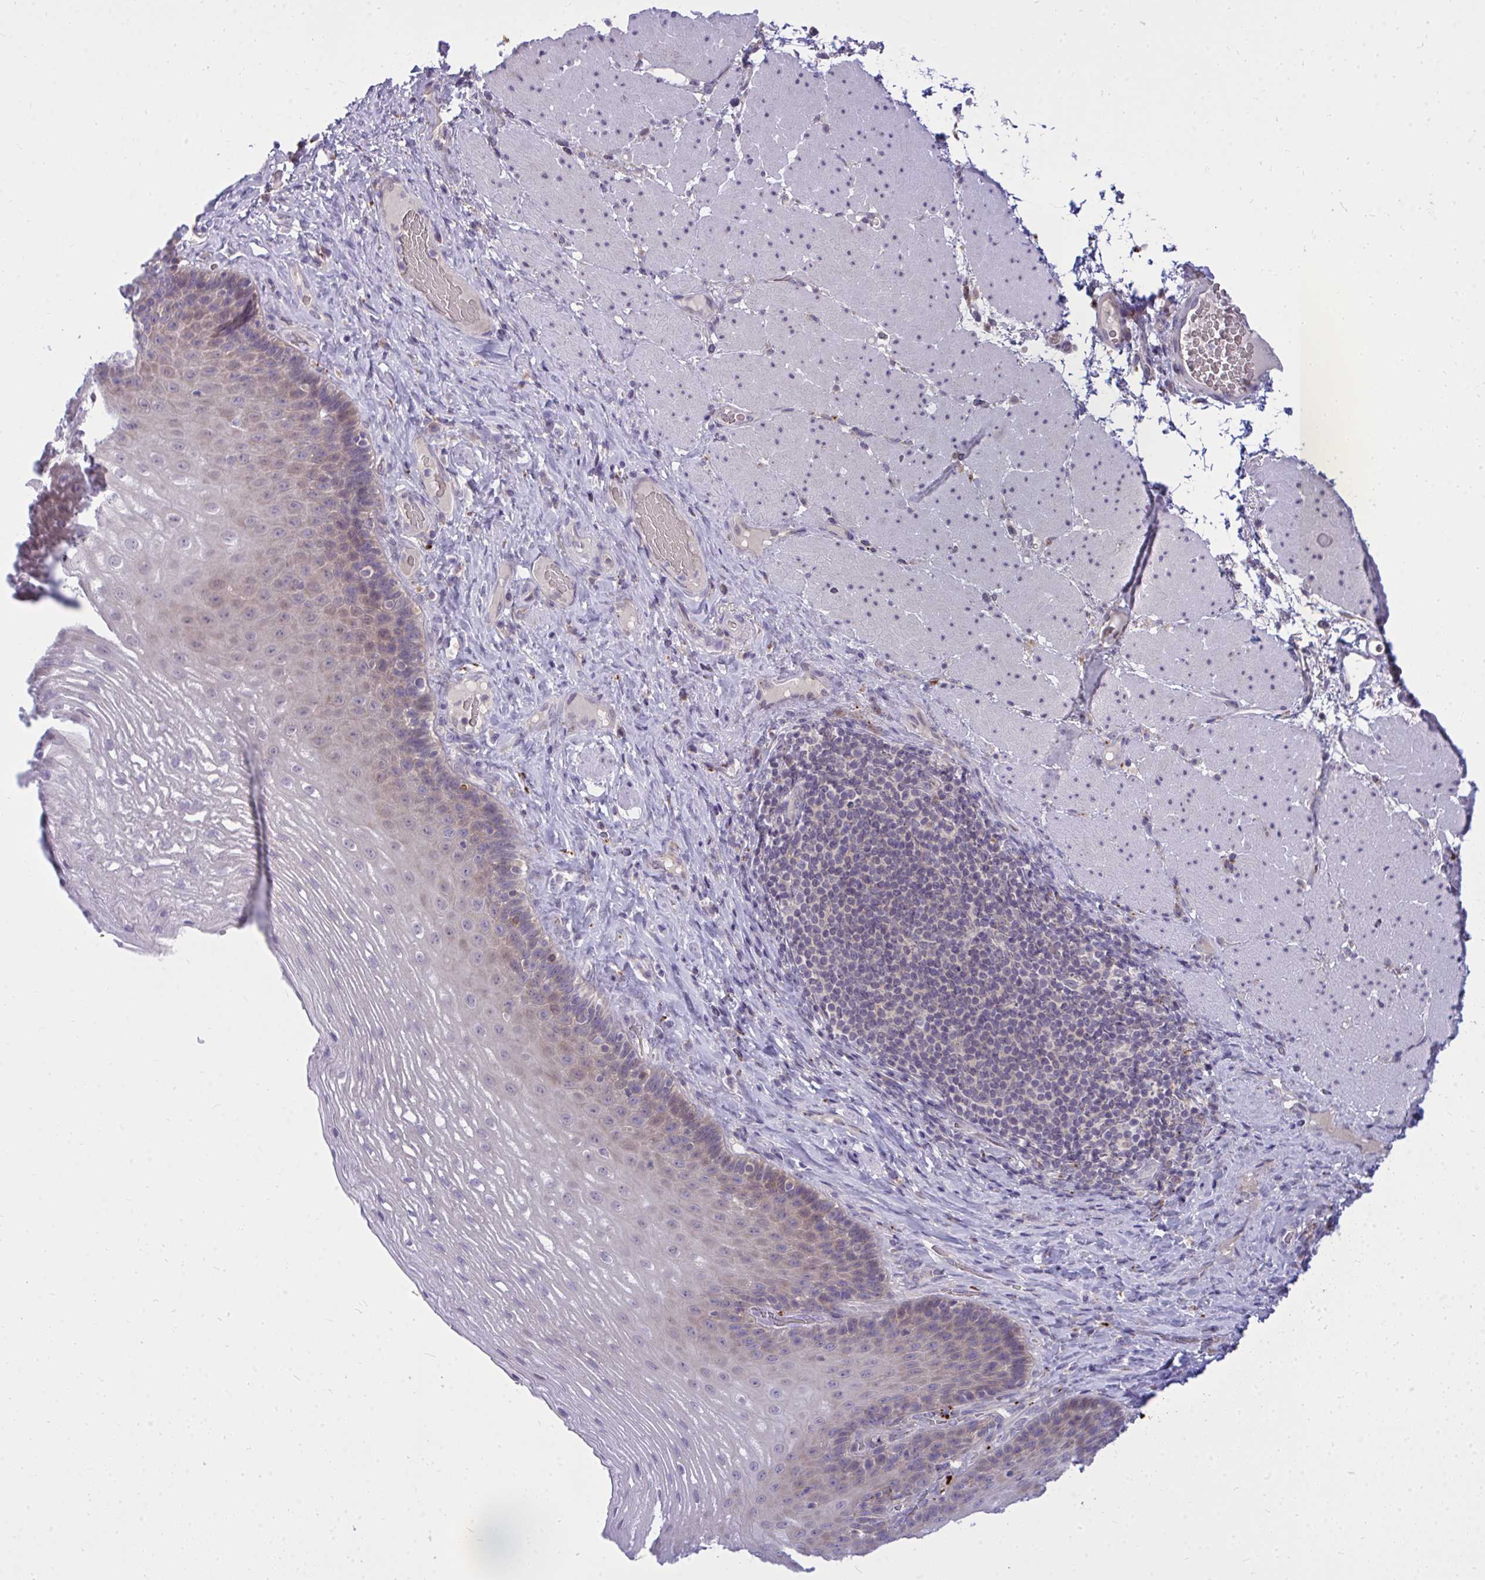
{"staining": {"intensity": "weak", "quantity": "<25%", "location": "cytoplasmic/membranous,nuclear"}, "tissue": "esophagus", "cell_type": "Squamous epithelial cells", "image_type": "normal", "snomed": [{"axis": "morphology", "description": "Normal tissue, NOS"}, {"axis": "topography", "description": "Esophagus"}], "caption": "A high-resolution histopathology image shows immunohistochemistry staining of benign esophagus, which displays no significant staining in squamous epithelial cells.", "gene": "ZSCAN25", "patient": {"sex": "male", "age": 62}}